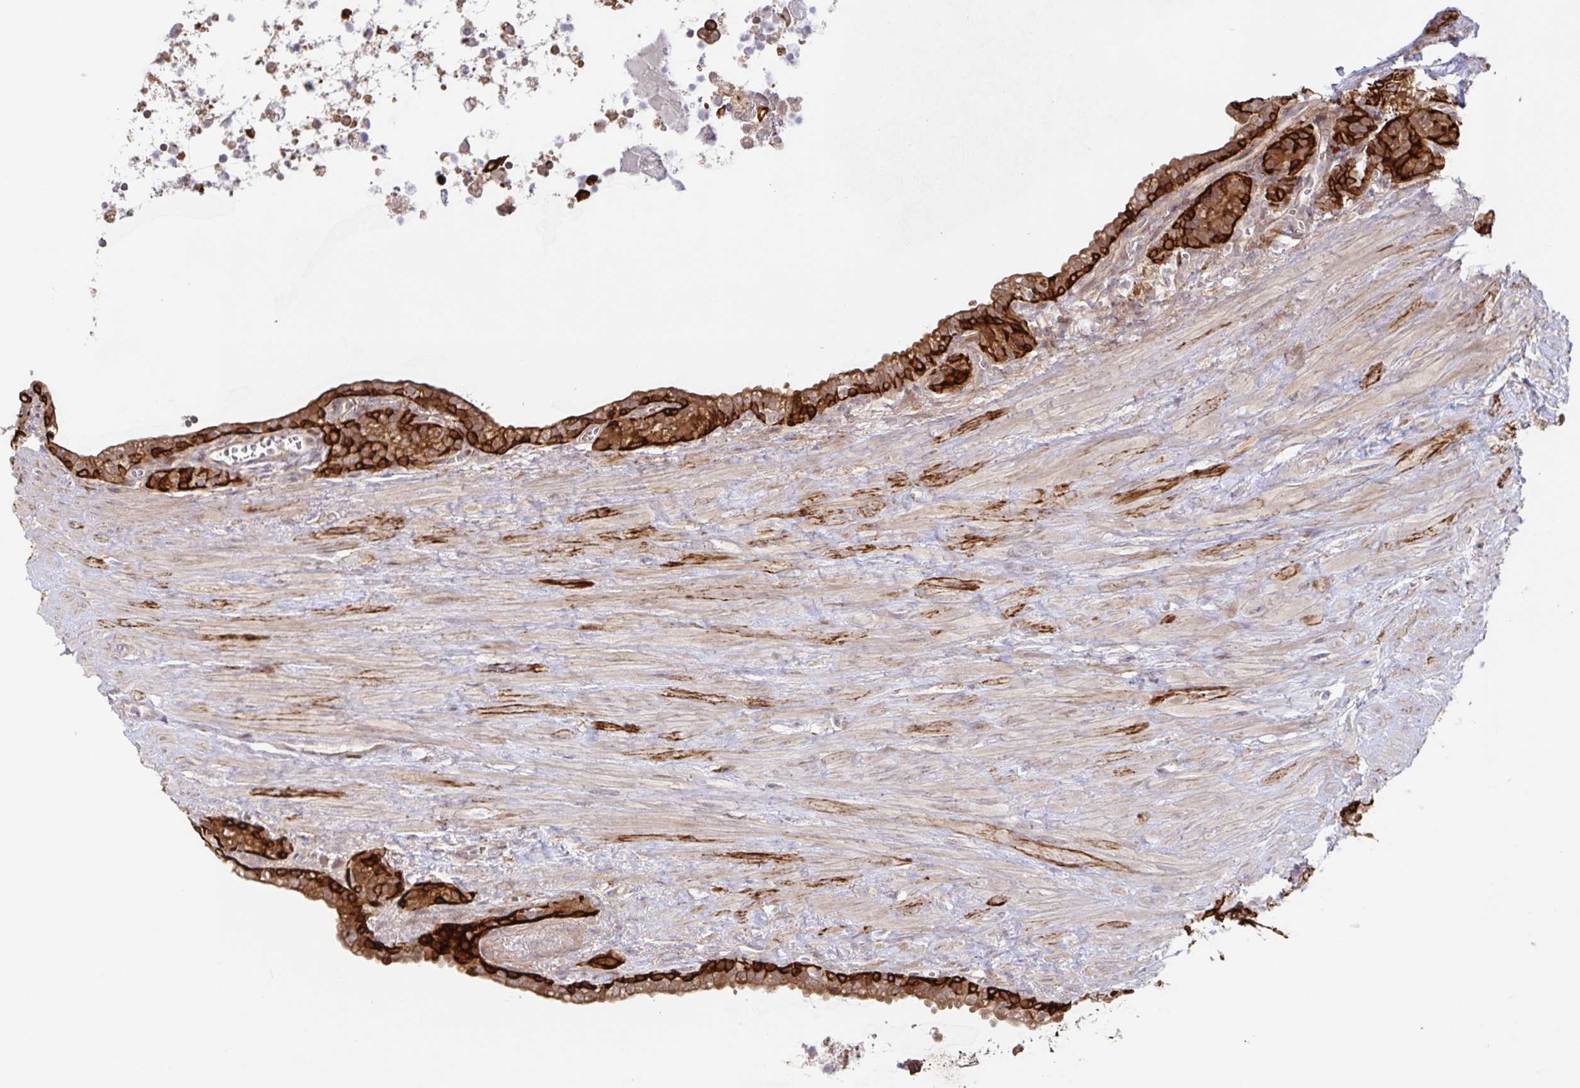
{"staining": {"intensity": "strong", "quantity": "25%-75%", "location": "cytoplasmic/membranous"}, "tissue": "seminal vesicle", "cell_type": "Glandular cells", "image_type": "normal", "snomed": [{"axis": "morphology", "description": "Normal tissue, NOS"}, {"axis": "topography", "description": "Seminal veicle"}], "caption": "Brown immunohistochemical staining in unremarkable human seminal vesicle reveals strong cytoplasmic/membranous expression in approximately 25%-75% of glandular cells.", "gene": "AACS", "patient": {"sex": "male", "age": 76}}